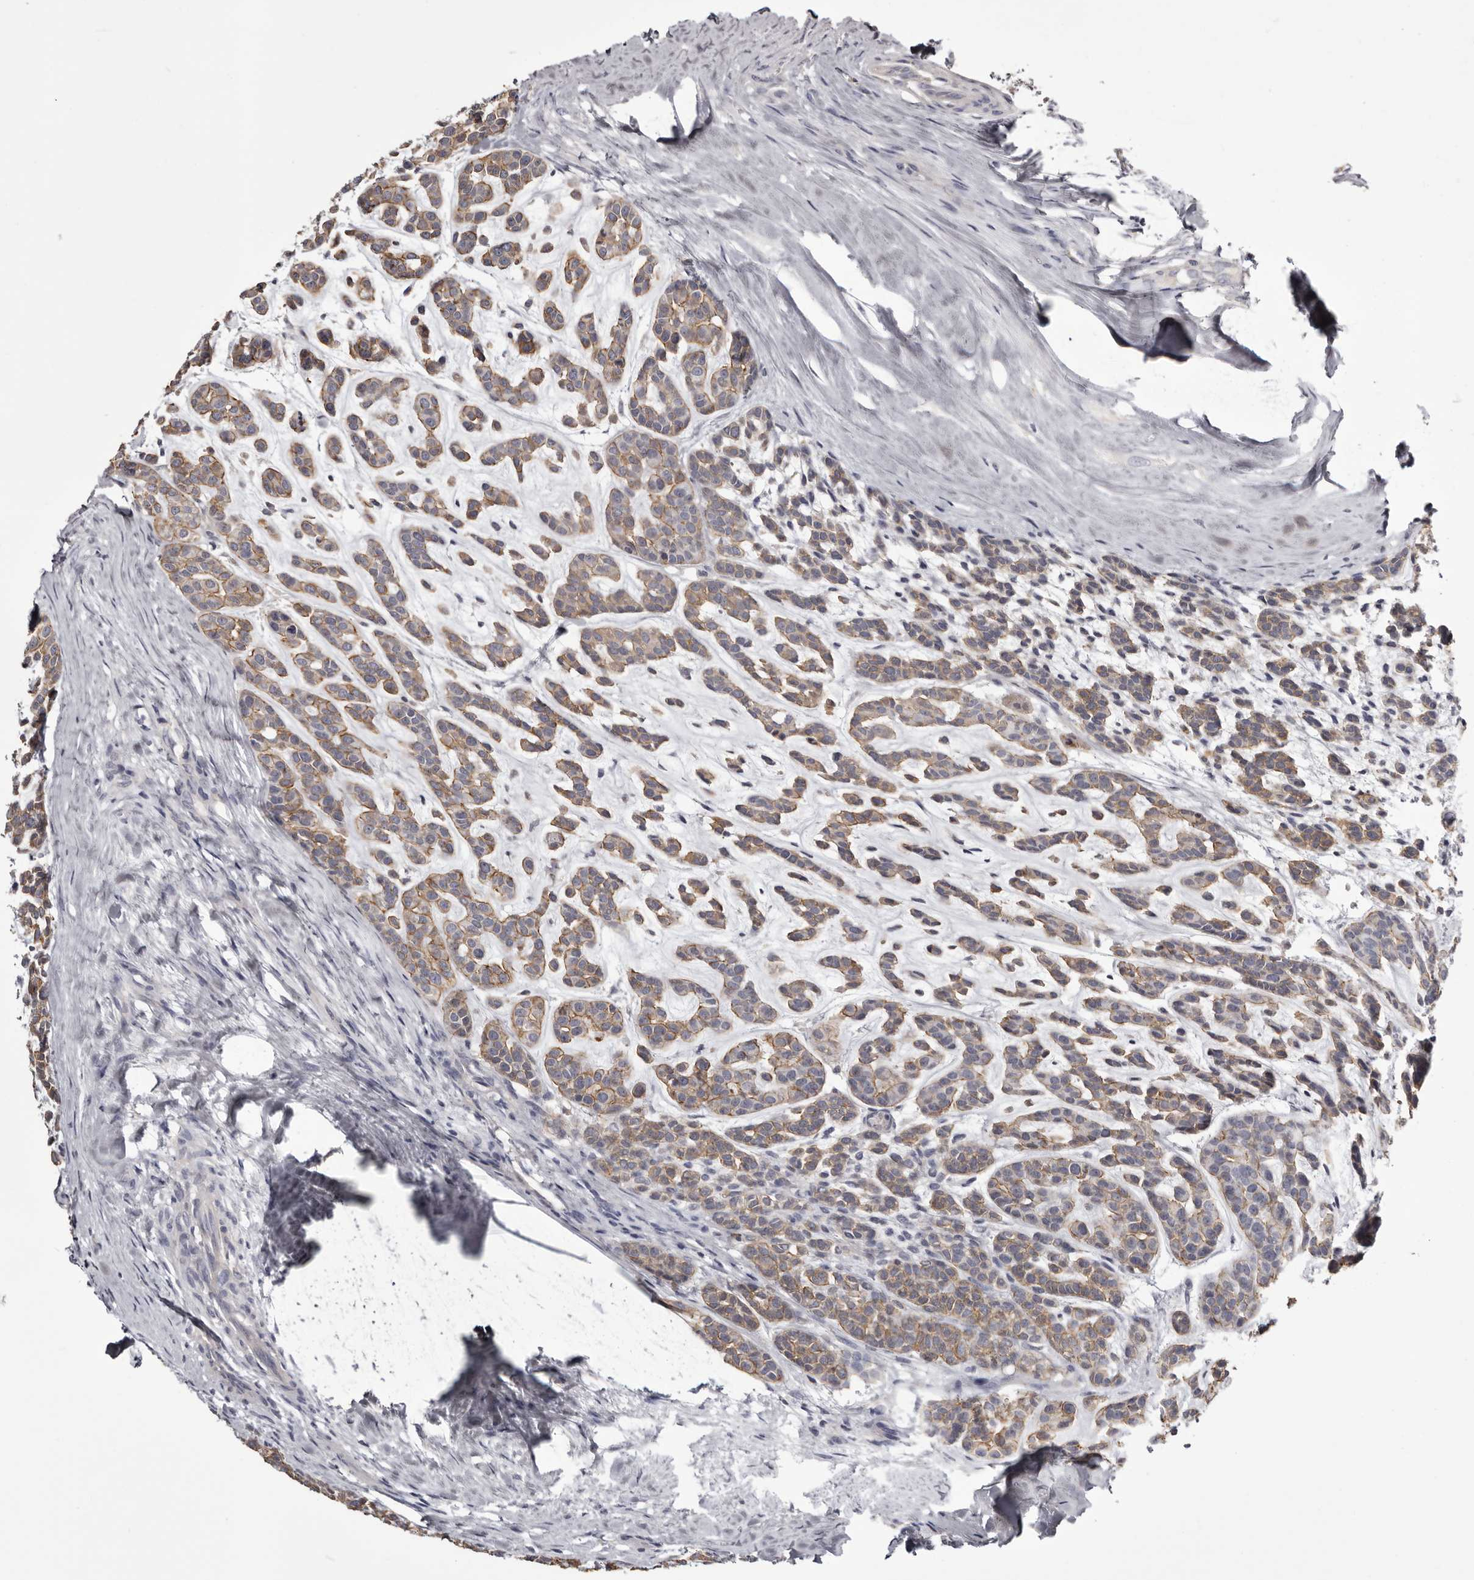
{"staining": {"intensity": "weak", "quantity": ">75%", "location": "cytoplasmic/membranous"}, "tissue": "head and neck cancer", "cell_type": "Tumor cells", "image_type": "cancer", "snomed": [{"axis": "morphology", "description": "Adenocarcinoma, NOS"}, {"axis": "morphology", "description": "Adenoma, NOS"}, {"axis": "topography", "description": "Head-Neck"}], "caption": "Immunohistochemical staining of human head and neck cancer displays weak cytoplasmic/membranous protein staining in about >75% of tumor cells.", "gene": "LAD1", "patient": {"sex": "female", "age": 55}}